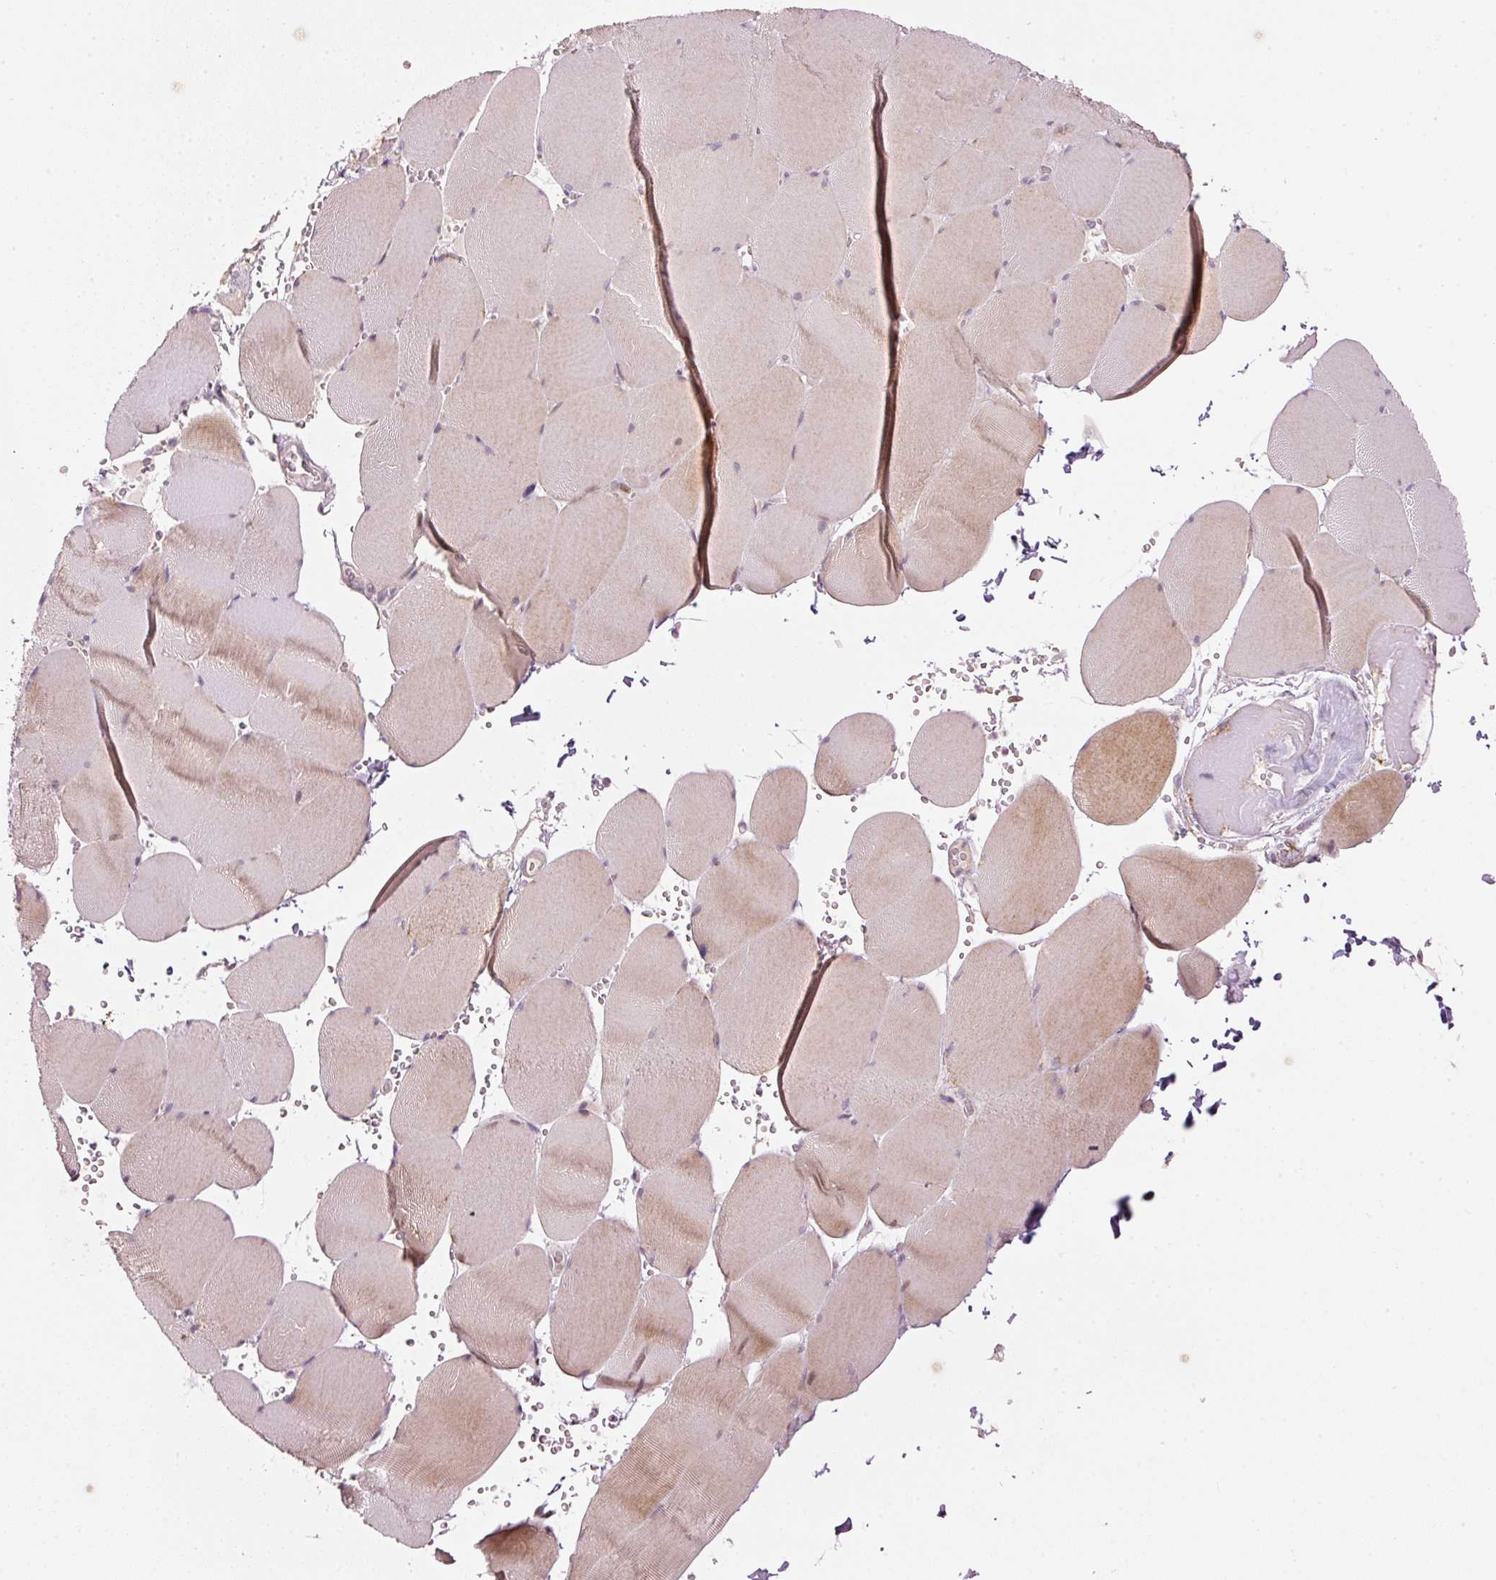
{"staining": {"intensity": "moderate", "quantity": "25%-75%", "location": "cytoplasmic/membranous"}, "tissue": "skeletal muscle", "cell_type": "Myocytes", "image_type": "normal", "snomed": [{"axis": "morphology", "description": "Normal tissue, NOS"}, {"axis": "topography", "description": "Skeletal muscle"}, {"axis": "topography", "description": "Head-Neck"}], "caption": "Human skeletal muscle stained with a protein marker reveals moderate staining in myocytes.", "gene": "TOB2", "patient": {"sex": "male", "age": 66}}